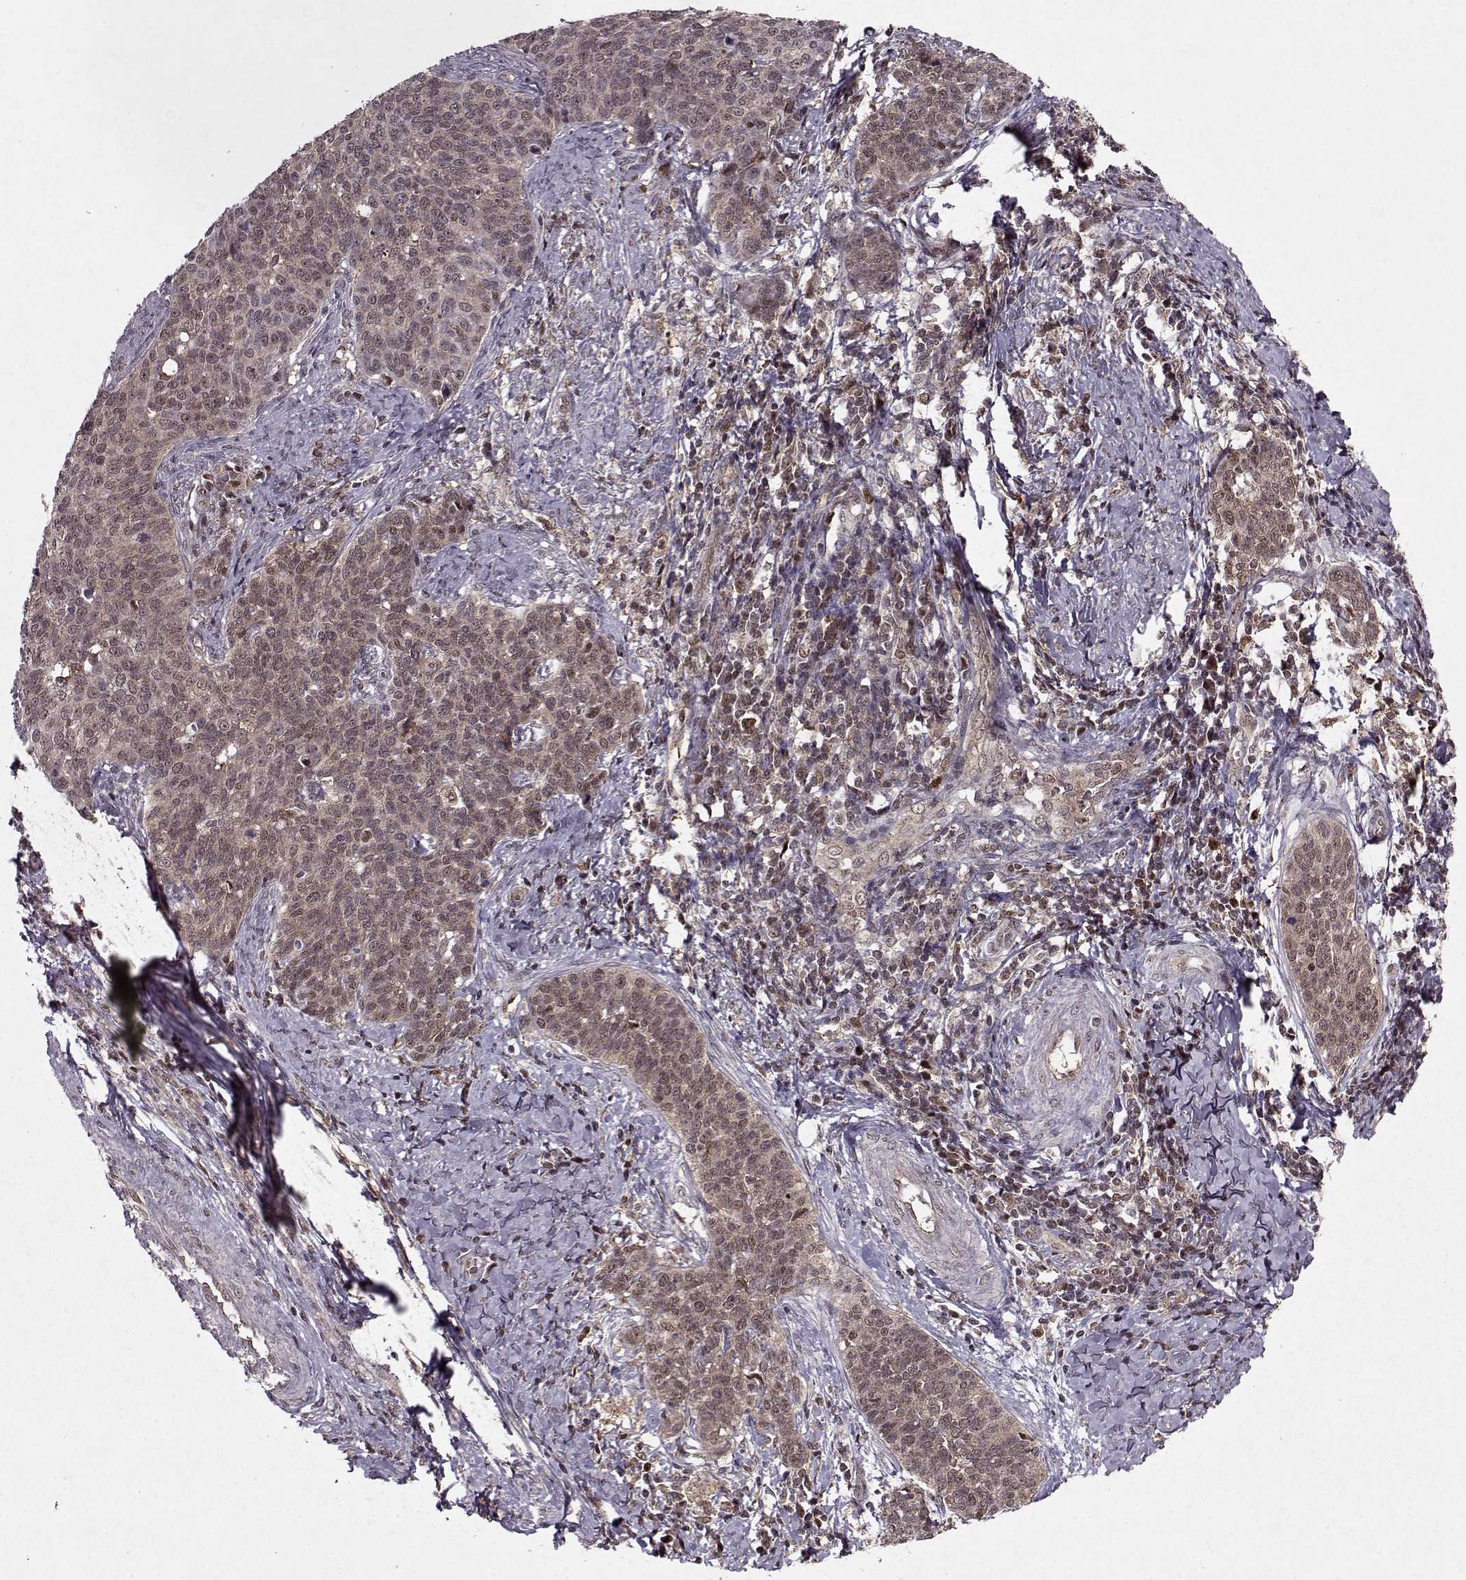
{"staining": {"intensity": "weak", "quantity": ">75%", "location": "cytoplasmic/membranous"}, "tissue": "cervical cancer", "cell_type": "Tumor cells", "image_type": "cancer", "snomed": [{"axis": "morphology", "description": "Squamous cell carcinoma, NOS"}, {"axis": "topography", "description": "Cervix"}], "caption": "This is an image of immunohistochemistry (IHC) staining of cervical squamous cell carcinoma, which shows weak positivity in the cytoplasmic/membranous of tumor cells.", "gene": "PSMA7", "patient": {"sex": "female", "age": 39}}